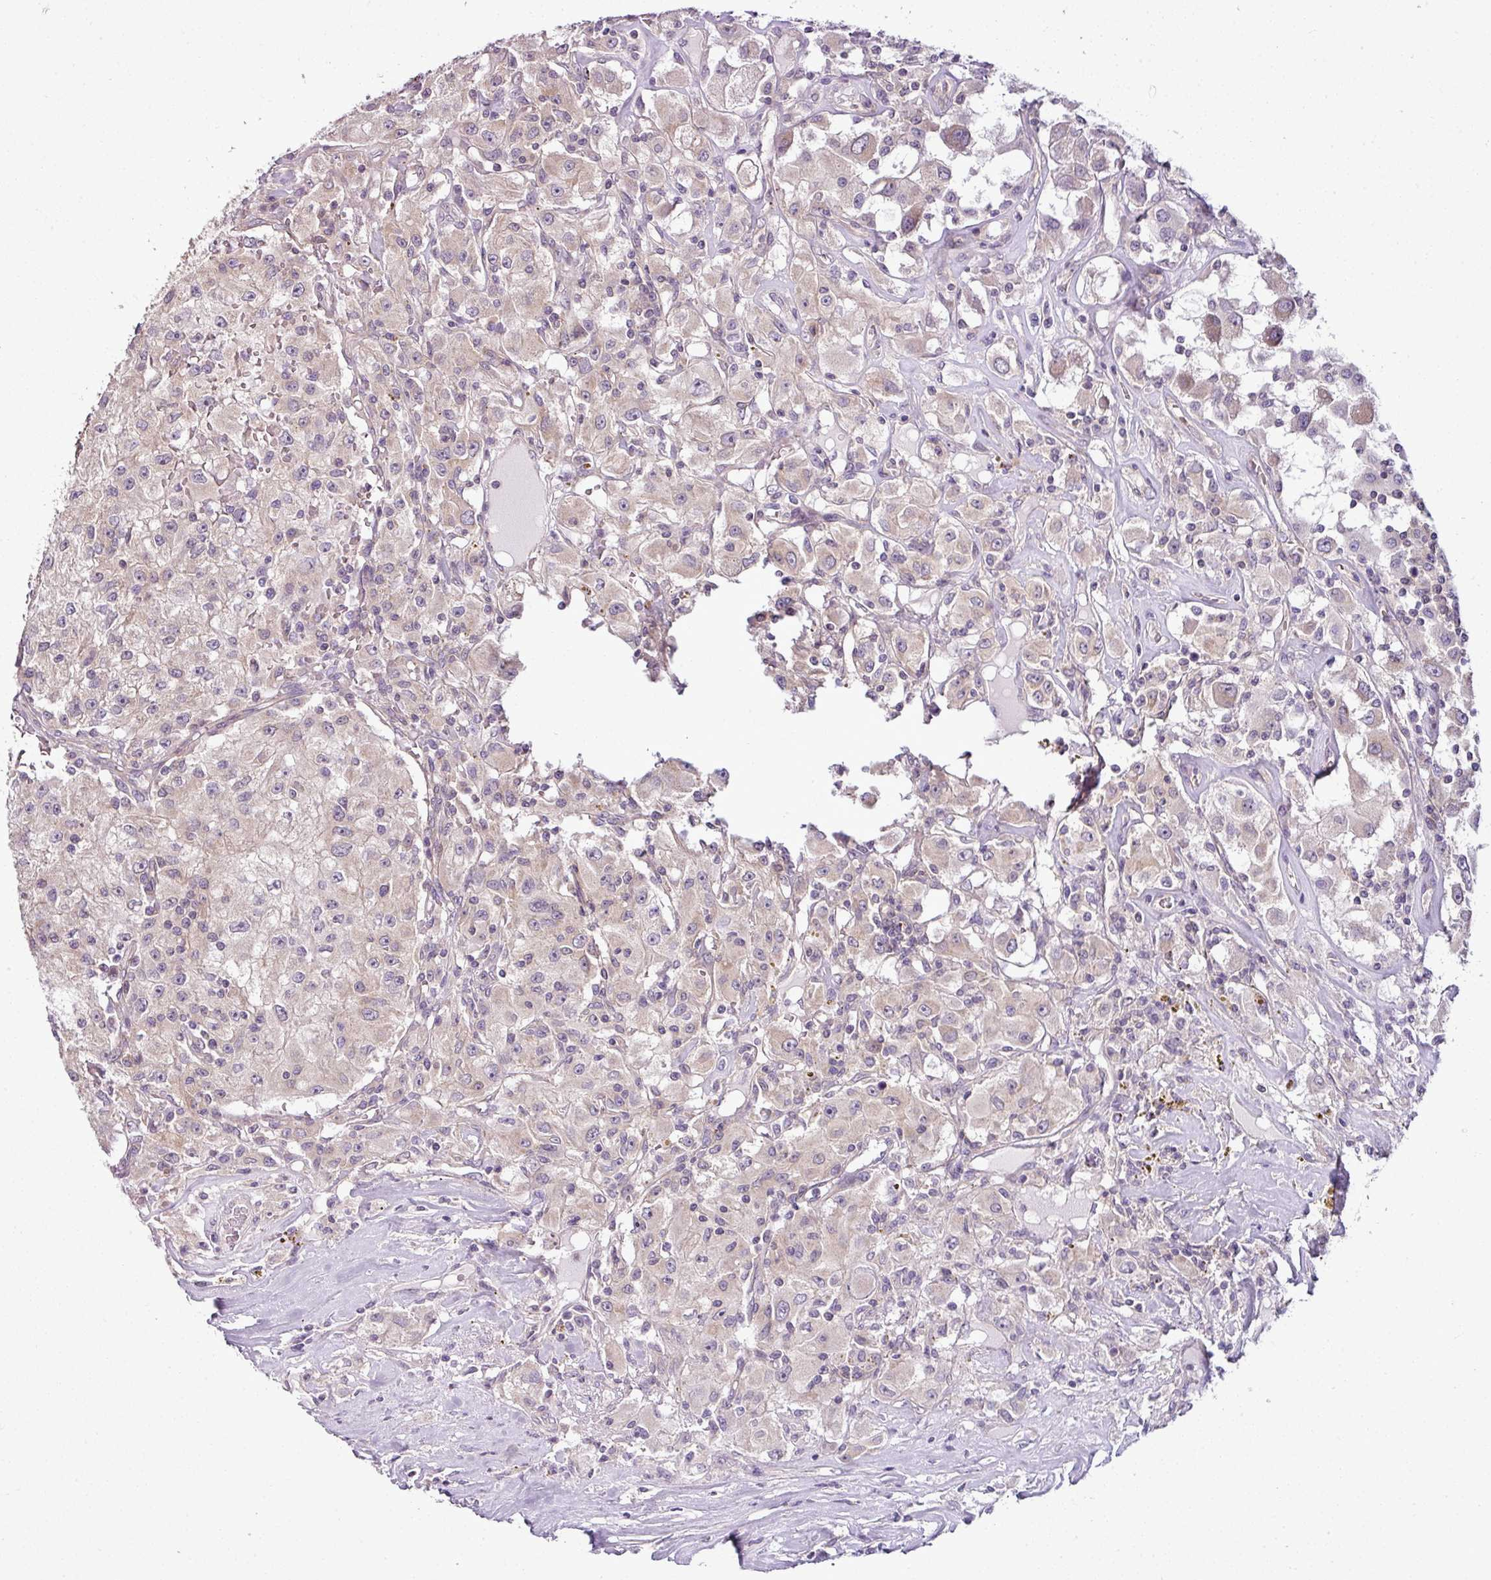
{"staining": {"intensity": "negative", "quantity": "none", "location": "none"}, "tissue": "renal cancer", "cell_type": "Tumor cells", "image_type": "cancer", "snomed": [{"axis": "morphology", "description": "Adenocarcinoma, NOS"}, {"axis": "topography", "description": "Kidney"}], "caption": "Protein analysis of adenocarcinoma (renal) reveals no significant positivity in tumor cells. (DAB (3,3'-diaminobenzidine) immunohistochemistry with hematoxylin counter stain).", "gene": "DERPC", "patient": {"sex": "female", "age": 67}}